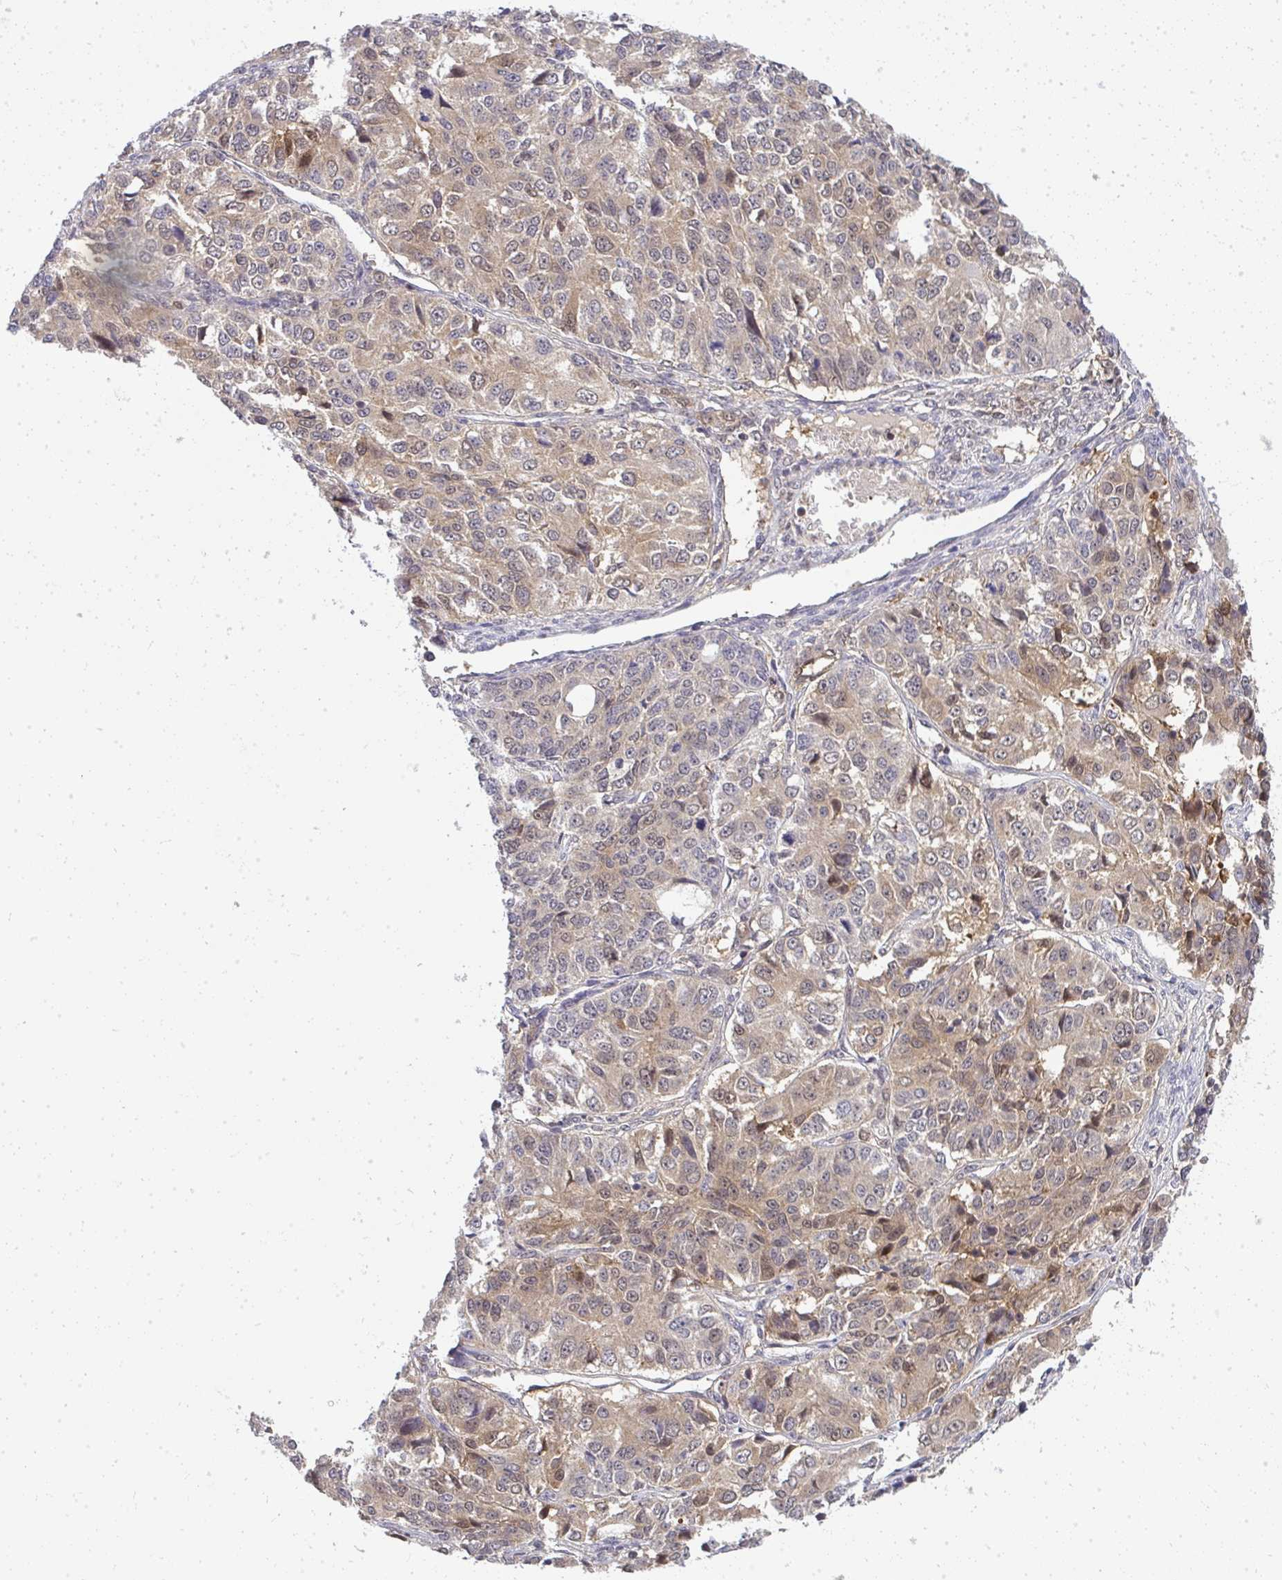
{"staining": {"intensity": "weak", "quantity": ">75%", "location": "cytoplasmic/membranous"}, "tissue": "ovarian cancer", "cell_type": "Tumor cells", "image_type": "cancer", "snomed": [{"axis": "morphology", "description": "Carcinoma, endometroid"}, {"axis": "topography", "description": "Ovary"}], "caption": "Ovarian cancer stained for a protein displays weak cytoplasmic/membranous positivity in tumor cells.", "gene": "HDHD2", "patient": {"sex": "female", "age": 51}}